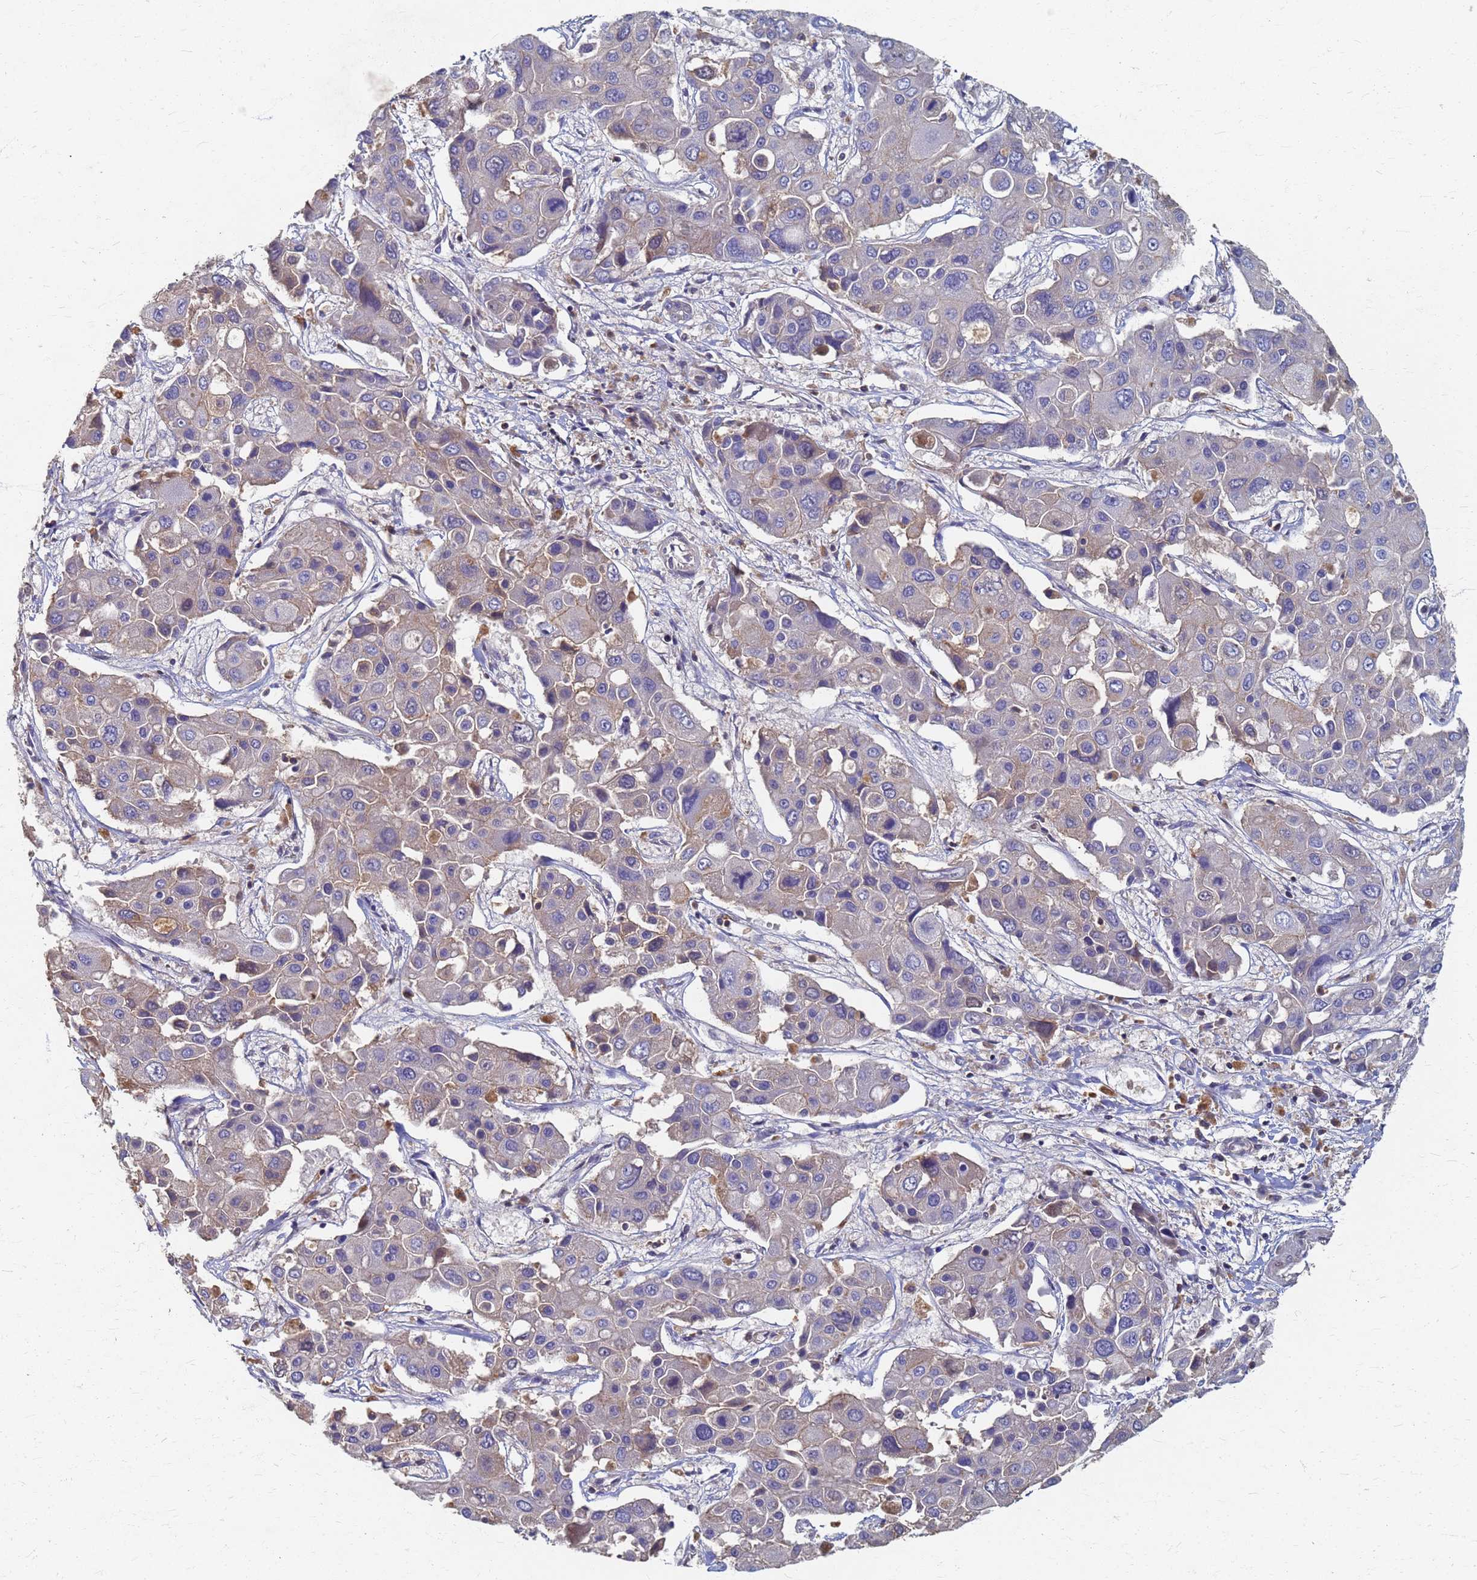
{"staining": {"intensity": "weak", "quantity": "<25%", "location": "cytoplasmic/membranous"}, "tissue": "liver cancer", "cell_type": "Tumor cells", "image_type": "cancer", "snomed": [{"axis": "morphology", "description": "Cholangiocarcinoma"}, {"axis": "topography", "description": "Liver"}], "caption": "Protein analysis of liver cancer (cholangiocarcinoma) shows no significant staining in tumor cells.", "gene": "KRCC1", "patient": {"sex": "male", "age": 67}}